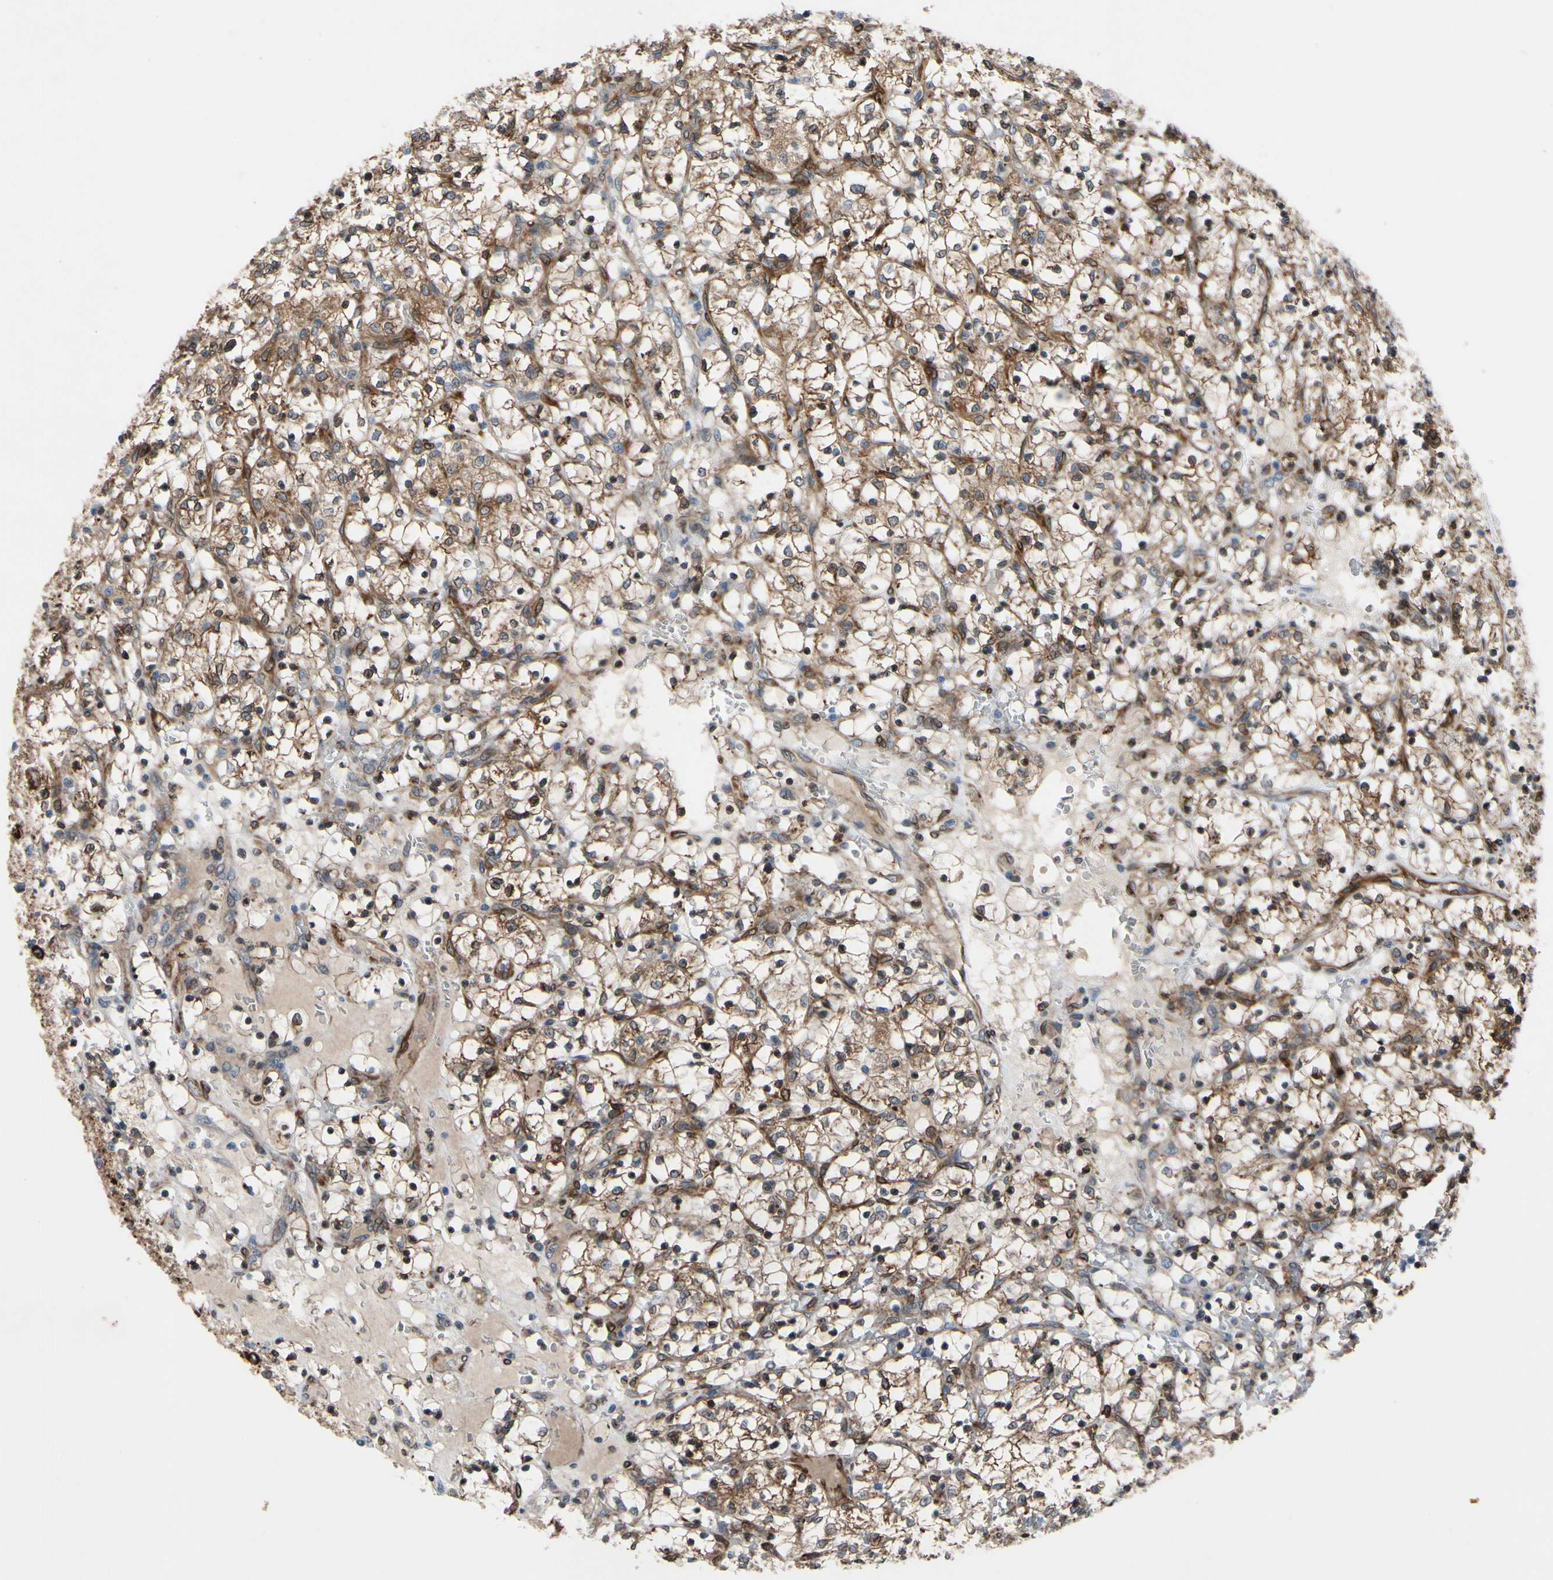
{"staining": {"intensity": "moderate", "quantity": "25%-75%", "location": "cytoplasmic/membranous"}, "tissue": "renal cancer", "cell_type": "Tumor cells", "image_type": "cancer", "snomed": [{"axis": "morphology", "description": "Adenocarcinoma, NOS"}, {"axis": "topography", "description": "Kidney"}], "caption": "IHC (DAB (3,3'-diaminobenzidine)) staining of human renal cancer reveals moderate cytoplasmic/membranous protein positivity in about 25%-75% of tumor cells. Nuclei are stained in blue.", "gene": "PRXL2A", "patient": {"sex": "female", "age": 69}}